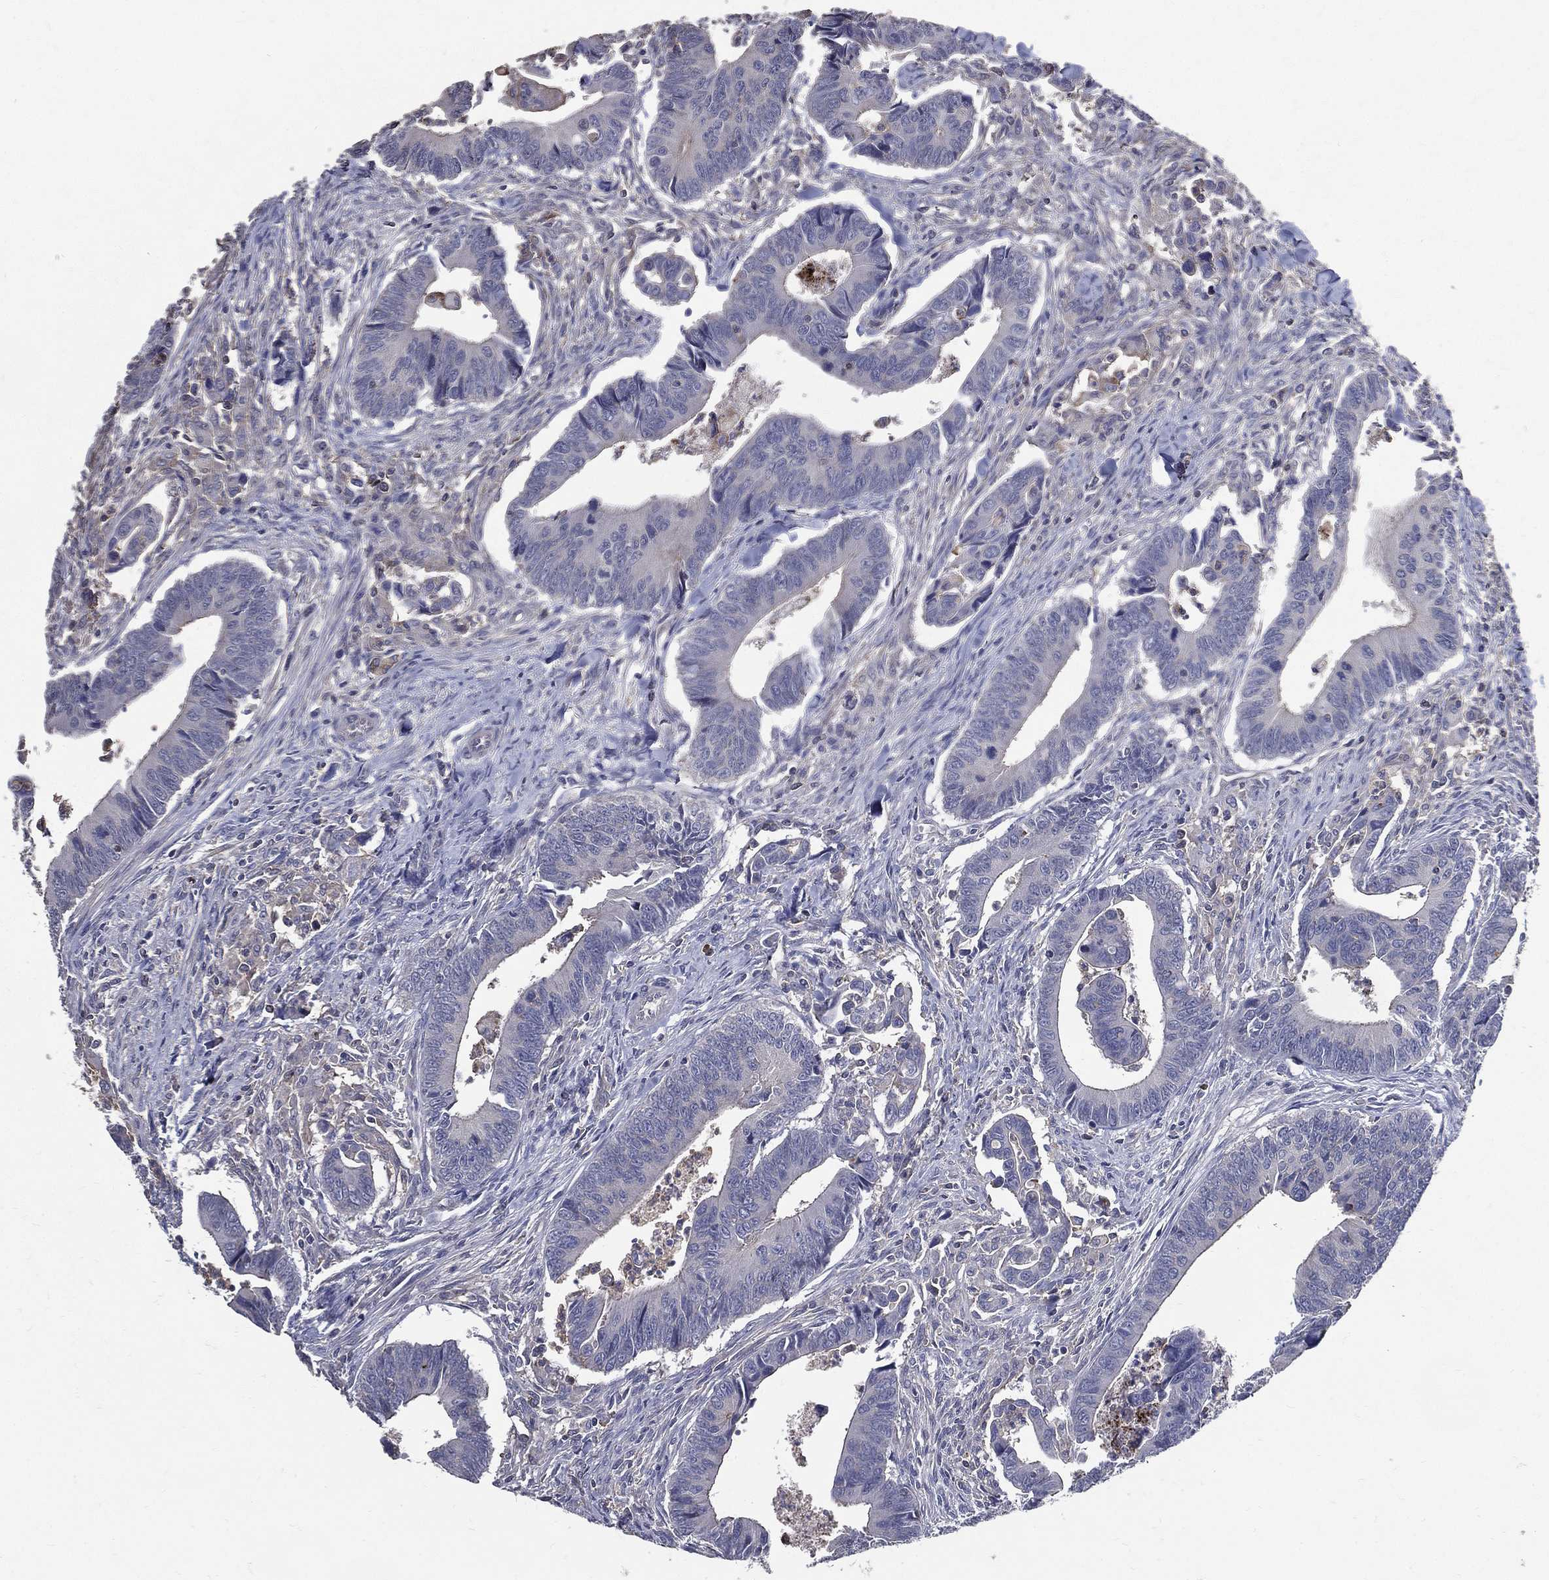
{"staining": {"intensity": "negative", "quantity": "none", "location": "none"}, "tissue": "colorectal cancer", "cell_type": "Tumor cells", "image_type": "cancer", "snomed": [{"axis": "morphology", "description": "Adenocarcinoma, NOS"}, {"axis": "topography", "description": "Rectum"}], "caption": "Image shows no significant protein staining in tumor cells of colorectal adenocarcinoma.", "gene": "SERPINB2", "patient": {"sex": "male", "age": 67}}